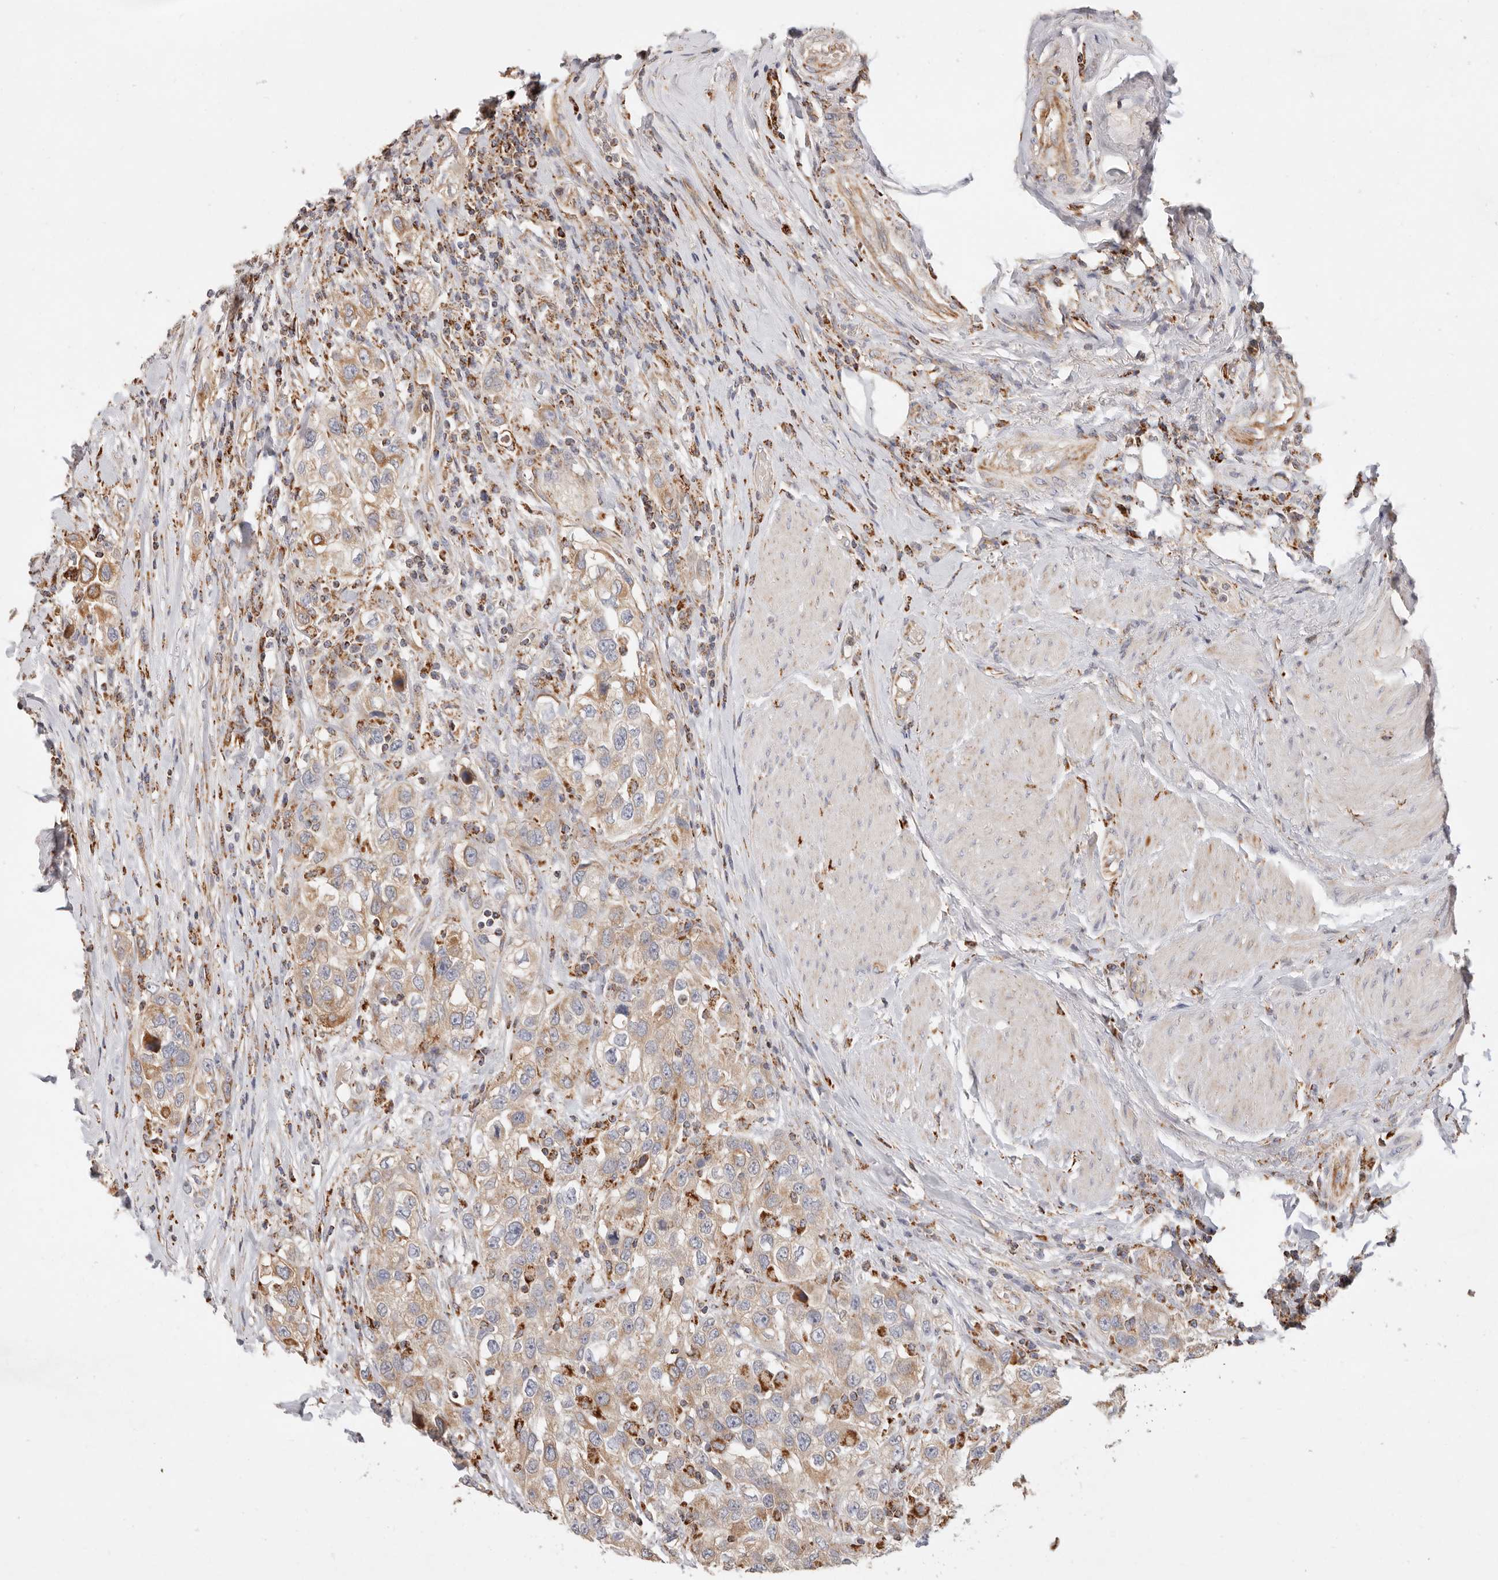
{"staining": {"intensity": "moderate", "quantity": ">75%", "location": "cytoplasmic/membranous"}, "tissue": "urothelial cancer", "cell_type": "Tumor cells", "image_type": "cancer", "snomed": [{"axis": "morphology", "description": "Urothelial carcinoma, High grade"}, {"axis": "topography", "description": "Urinary bladder"}], "caption": "Immunohistochemical staining of urothelial carcinoma (high-grade) displays medium levels of moderate cytoplasmic/membranous expression in approximately >75% of tumor cells.", "gene": "ARHGEF10L", "patient": {"sex": "female", "age": 80}}